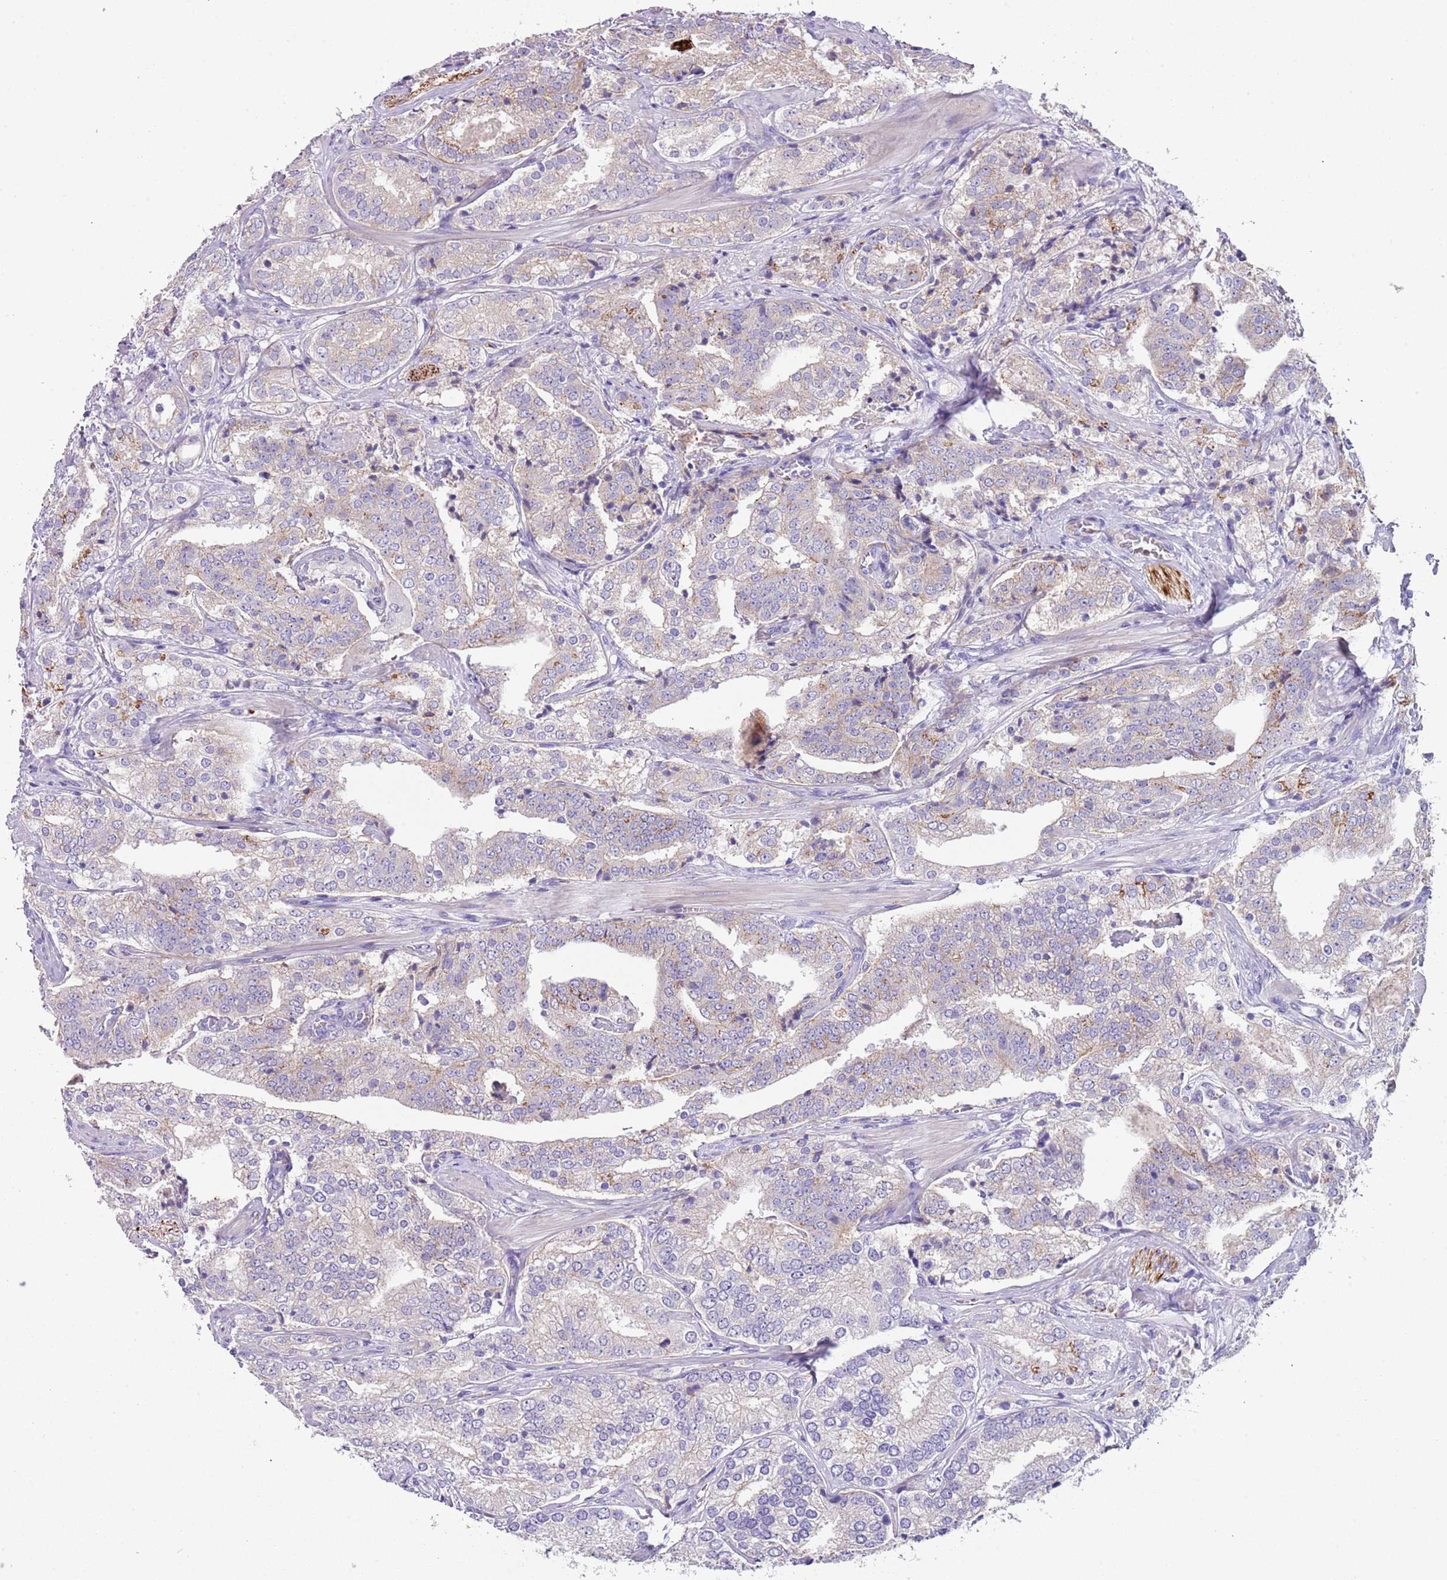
{"staining": {"intensity": "weak", "quantity": "<25%", "location": "cytoplasmic/membranous"}, "tissue": "prostate cancer", "cell_type": "Tumor cells", "image_type": "cancer", "snomed": [{"axis": "morphology", "description": "Adenocarcinoma, High grade"}, {"axis": "topography", "description": "Prostate"}], "caption": "The photomicrograph displays no significant expression in tumor cells of adenocarcinoma (high-grade) (prostate). Brightfield microscopy of immunohistochemistry (IHC) stained with DAB (brown) and hematoxylin (blue), captured at high magnification.", "gene": "C2CD3", "patient": {"sex": "male", "age": 63}}